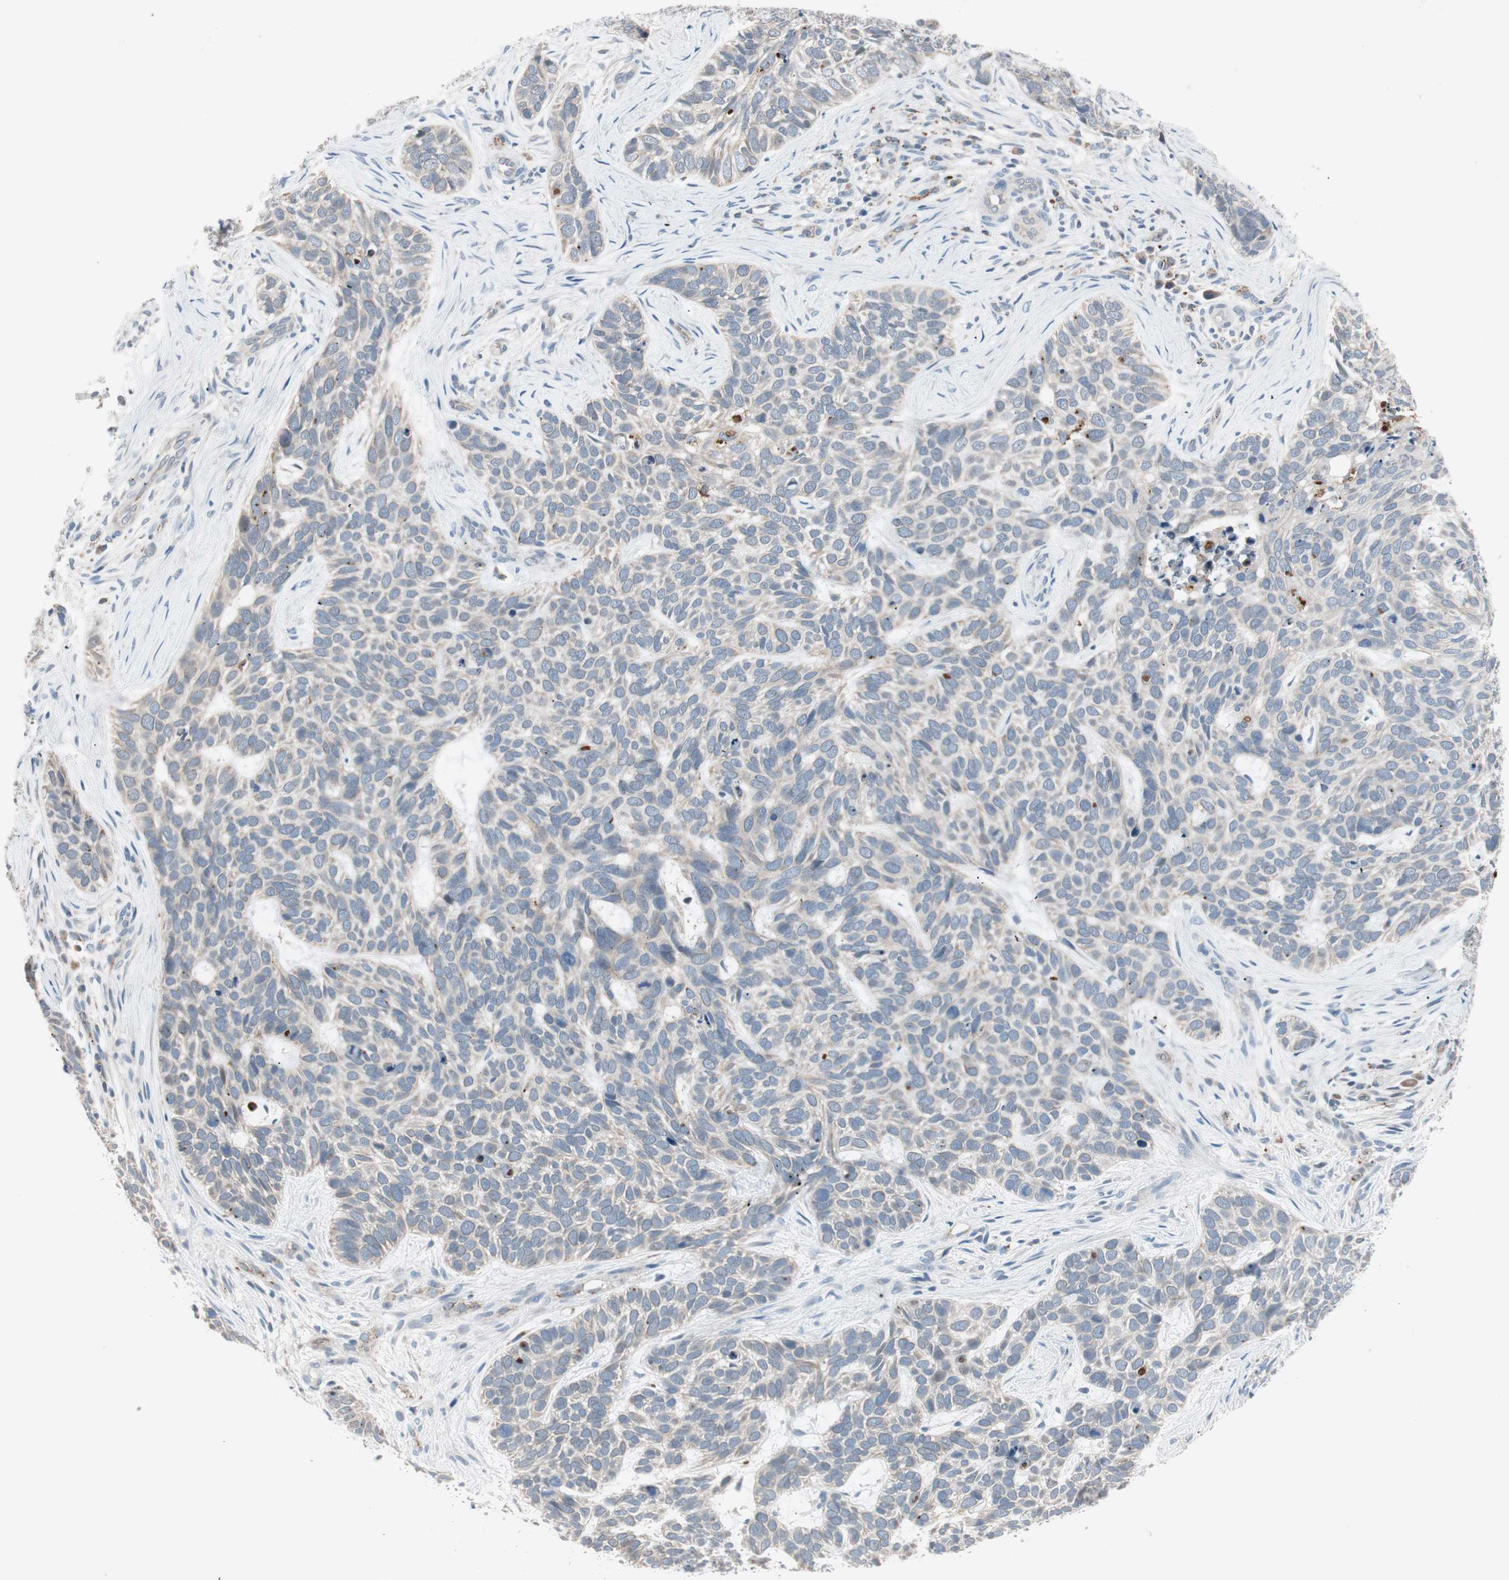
{"staining": {"intensity": "negative", "quantity": "none", "location": "none"}, "tissue": "skin cancer", "cell_type": "Tumor cells", "image_type": "cancer", "snomed": [{"axis": "morphology", "description": "Basal cell carcinoma"}, {"axis": "topography", "description": "Skin"}], "caption": "Immunohistochemistry of human skin cancer reveals no staining in tumor cells.", "gene": "FGFR4", "patient": {"sex": "male", "age": 87}}